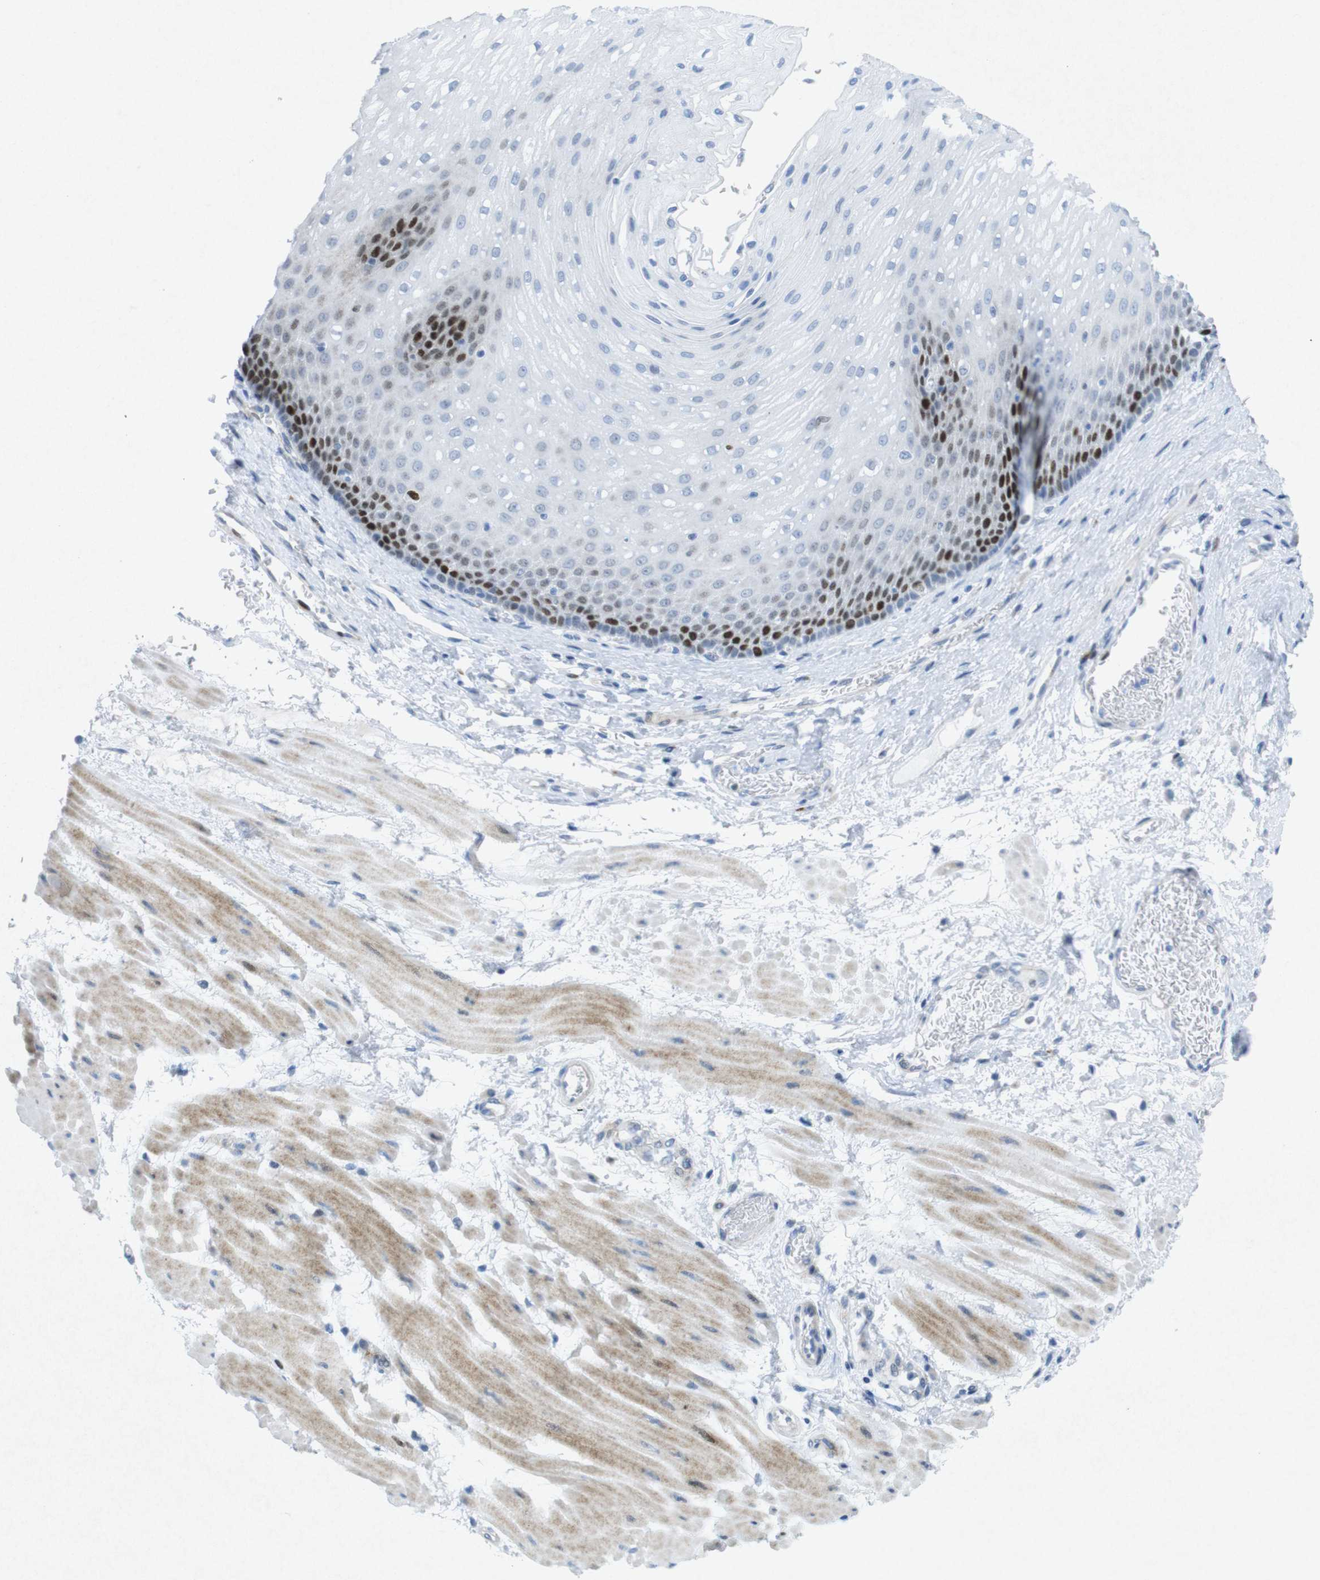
{"staining": {"intensity": "strong", "quantity": "<25%", "location": "nuclear"}, "tissue": "esophagus", "cell_type": "Squamous epithelial cells", "image_type": "normal", "snomed": [{"axis": "morphology", "description": "Normal tissue, NOS"}, {"axis": "topography", "description": "Esophagus"}], "caption": "This histopathology image displays normal esophagus stained with immunohistochemistry to label a protein in brown. The nuclear of squamous epithelial cells show strong positivity for the protein. Nuclei are counter-stained blue.", "gene": "CHAF1A", "patient": {"sex": "male", "age": 48}}